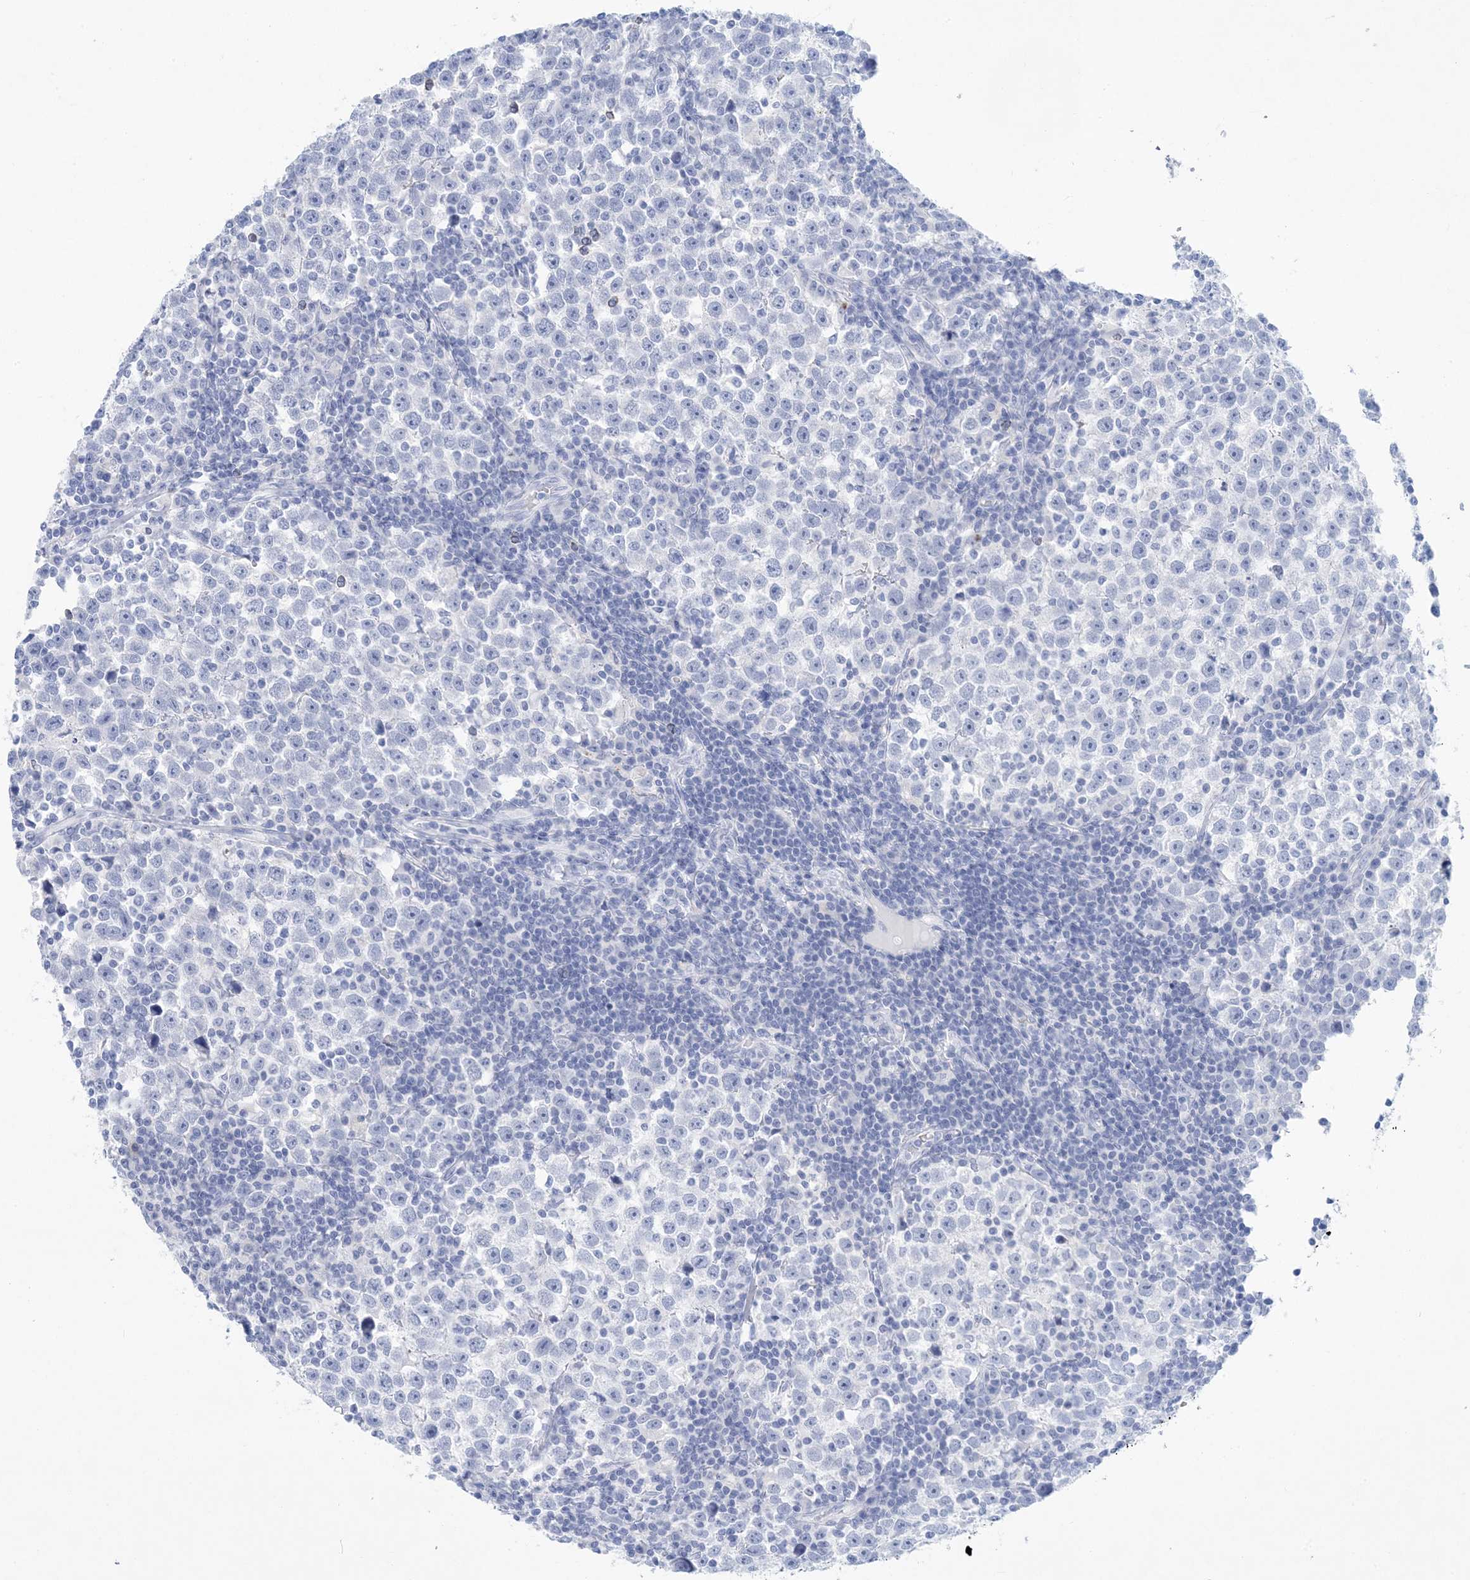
{"staining": {"intensity": "negative", "quantity": "none", "location": "none"}, "tissue": "testis cancer", "cell_type": "Tumor cells", "image_type": "cancer", "snomed": [{"axis": "morphology", "description": "Normal tissue, NOS"}, {"axis": "morphology", "description": "Seminoma, NOS"}, {"axis": "topography", "description": "Testis"}], "caption": "IHC photomicrograph of neoplastic tissue: testis cancer (seminoma) stained with DAB demonstrates no significant protein expression in tumor cells.", "gene": "SH3YL1", "patient": {"sex": "male", "age": 43}}